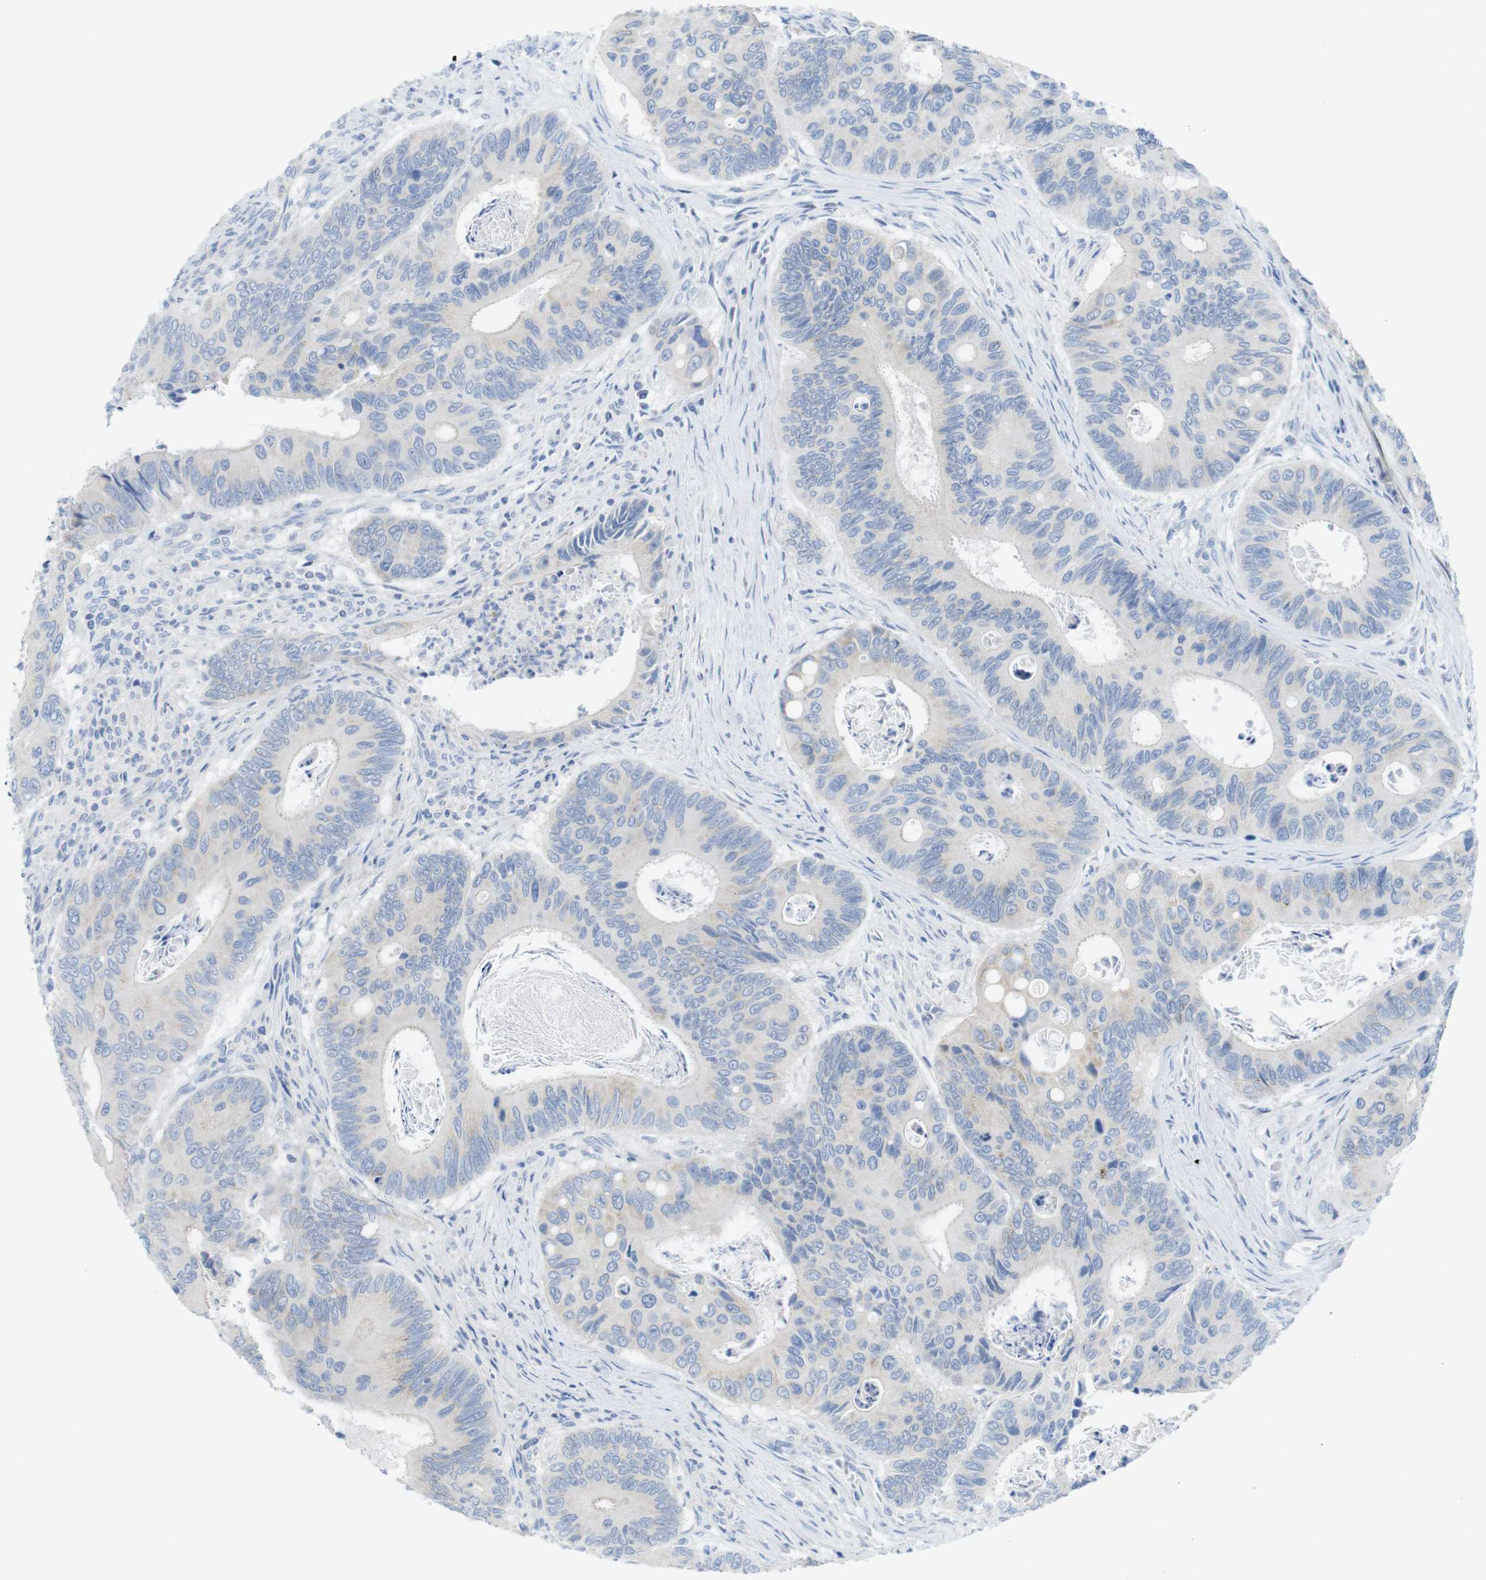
{"staining": {"intensity": "weak", "quantity": "<25%", "location": "cytoplasmic/membranous"}, "tissue": "colorectal cancer", "cell_type": "Tumor cells", "image_type": "cancer", "snomed": [{"axis": "morphology", "description": "Inflammation, NOS"}, {"axis": "morphology", "description": "Adenocarcinoma, NOS"}, {"axis": "topography", "description": "Colon"}], "caption": "This photomicrograph is of colorectal adenocarcinoma stained with IHC to label a protein in brown with the nuclei are counter-stained blue. There is no positivity in tumor cells.", "gene": "ASIC5", "patient": {"sex": "male", "age": 72}}